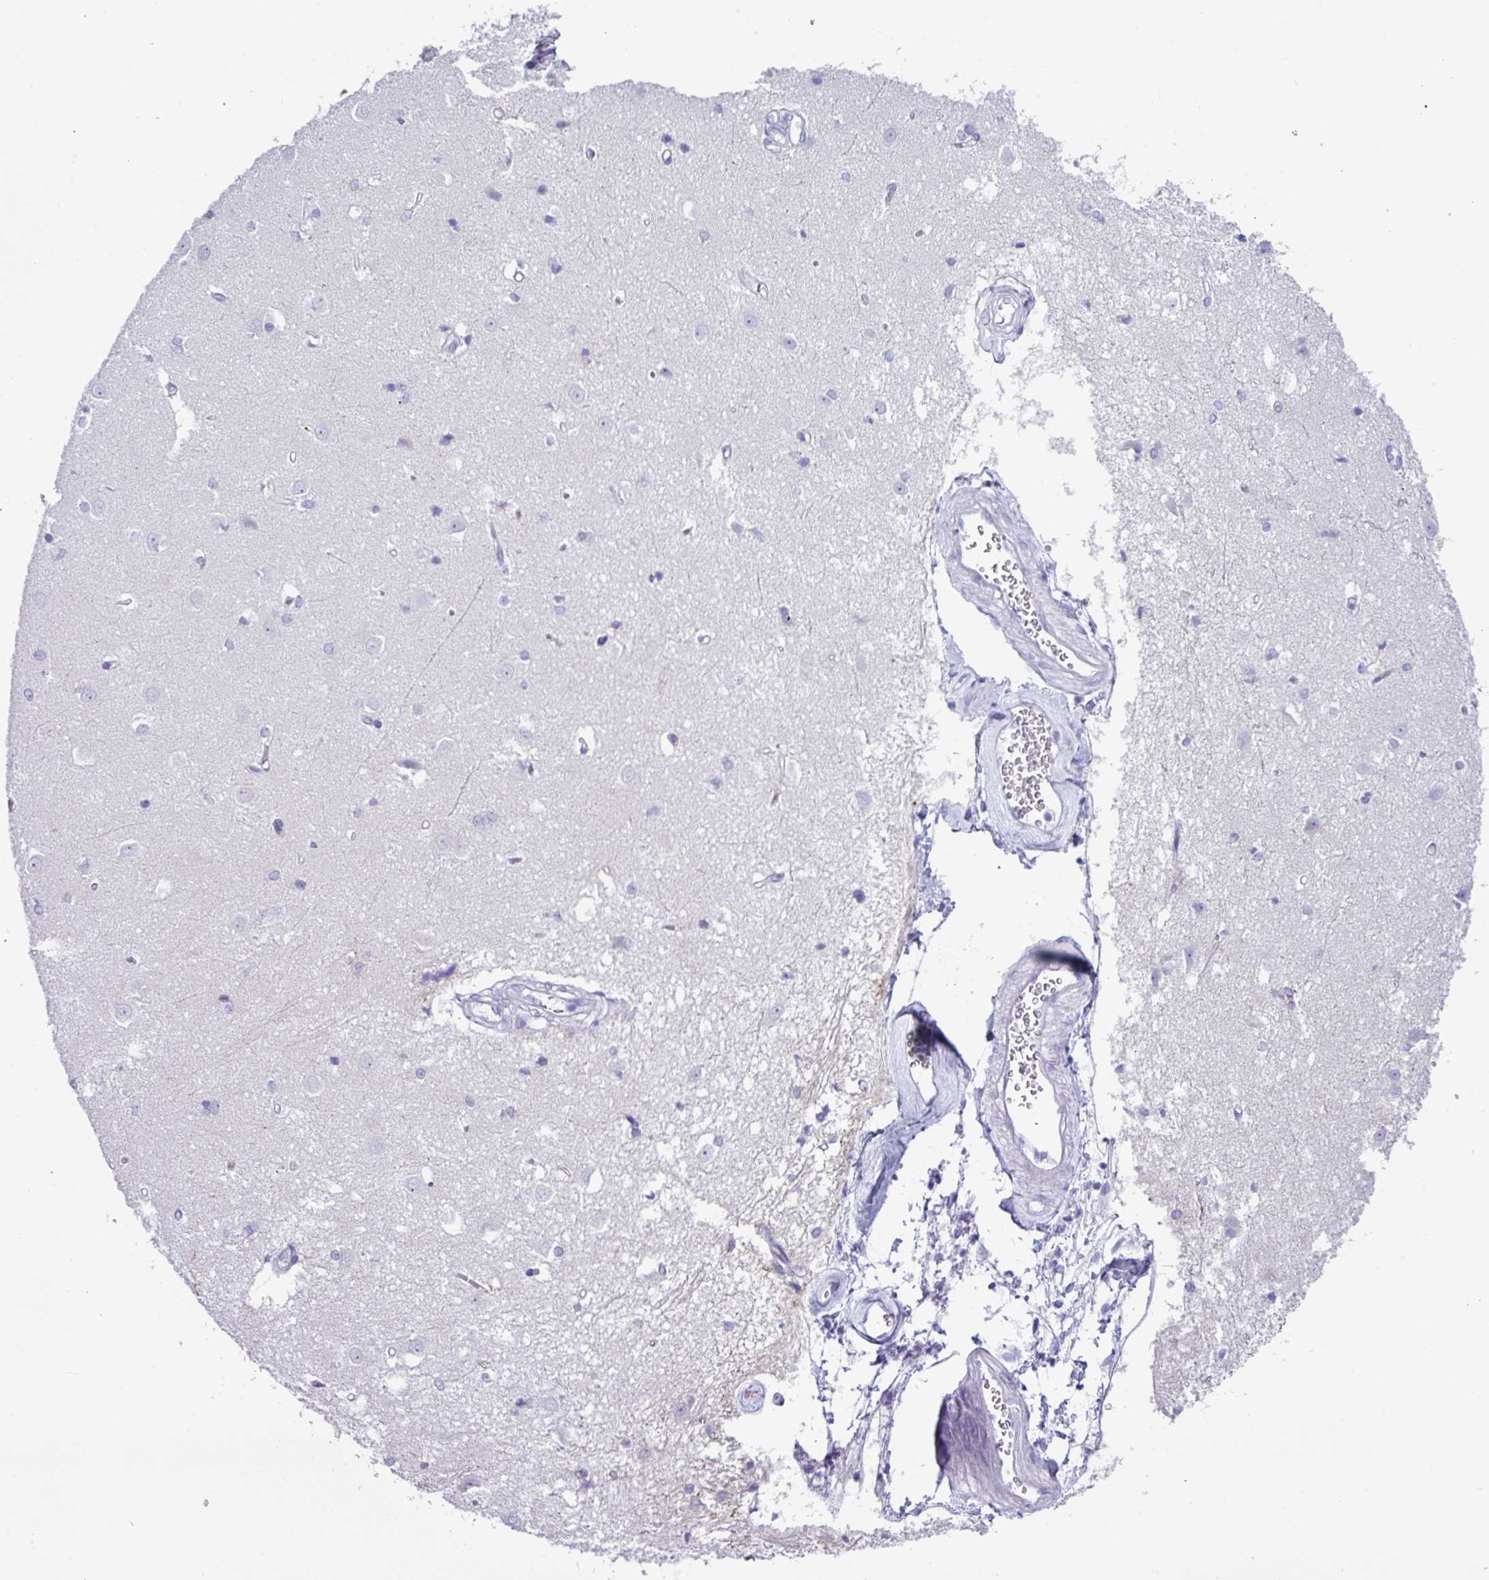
{"staining": {"intensity": "negative", "quantity": "none", "location": "none"}, "tissue": "caudate", "cell_type": "Glial cells", "image_type": "normal", "snomed": [{"axis": "morphology", "description": "Normal tissue, NOS"}, {"axis": "topography", "description": "Lateral ventricle wall"}], "caption": "A micrograph of human caudate is negative for staining in glial cells. Brightfield microscopy of immunohistochemistry stained with DAB (brown) and hematoxylin (blue), captured at high magnification.", "gene": "ZNF524", "patient": {"sex": "male", "age": 37}}